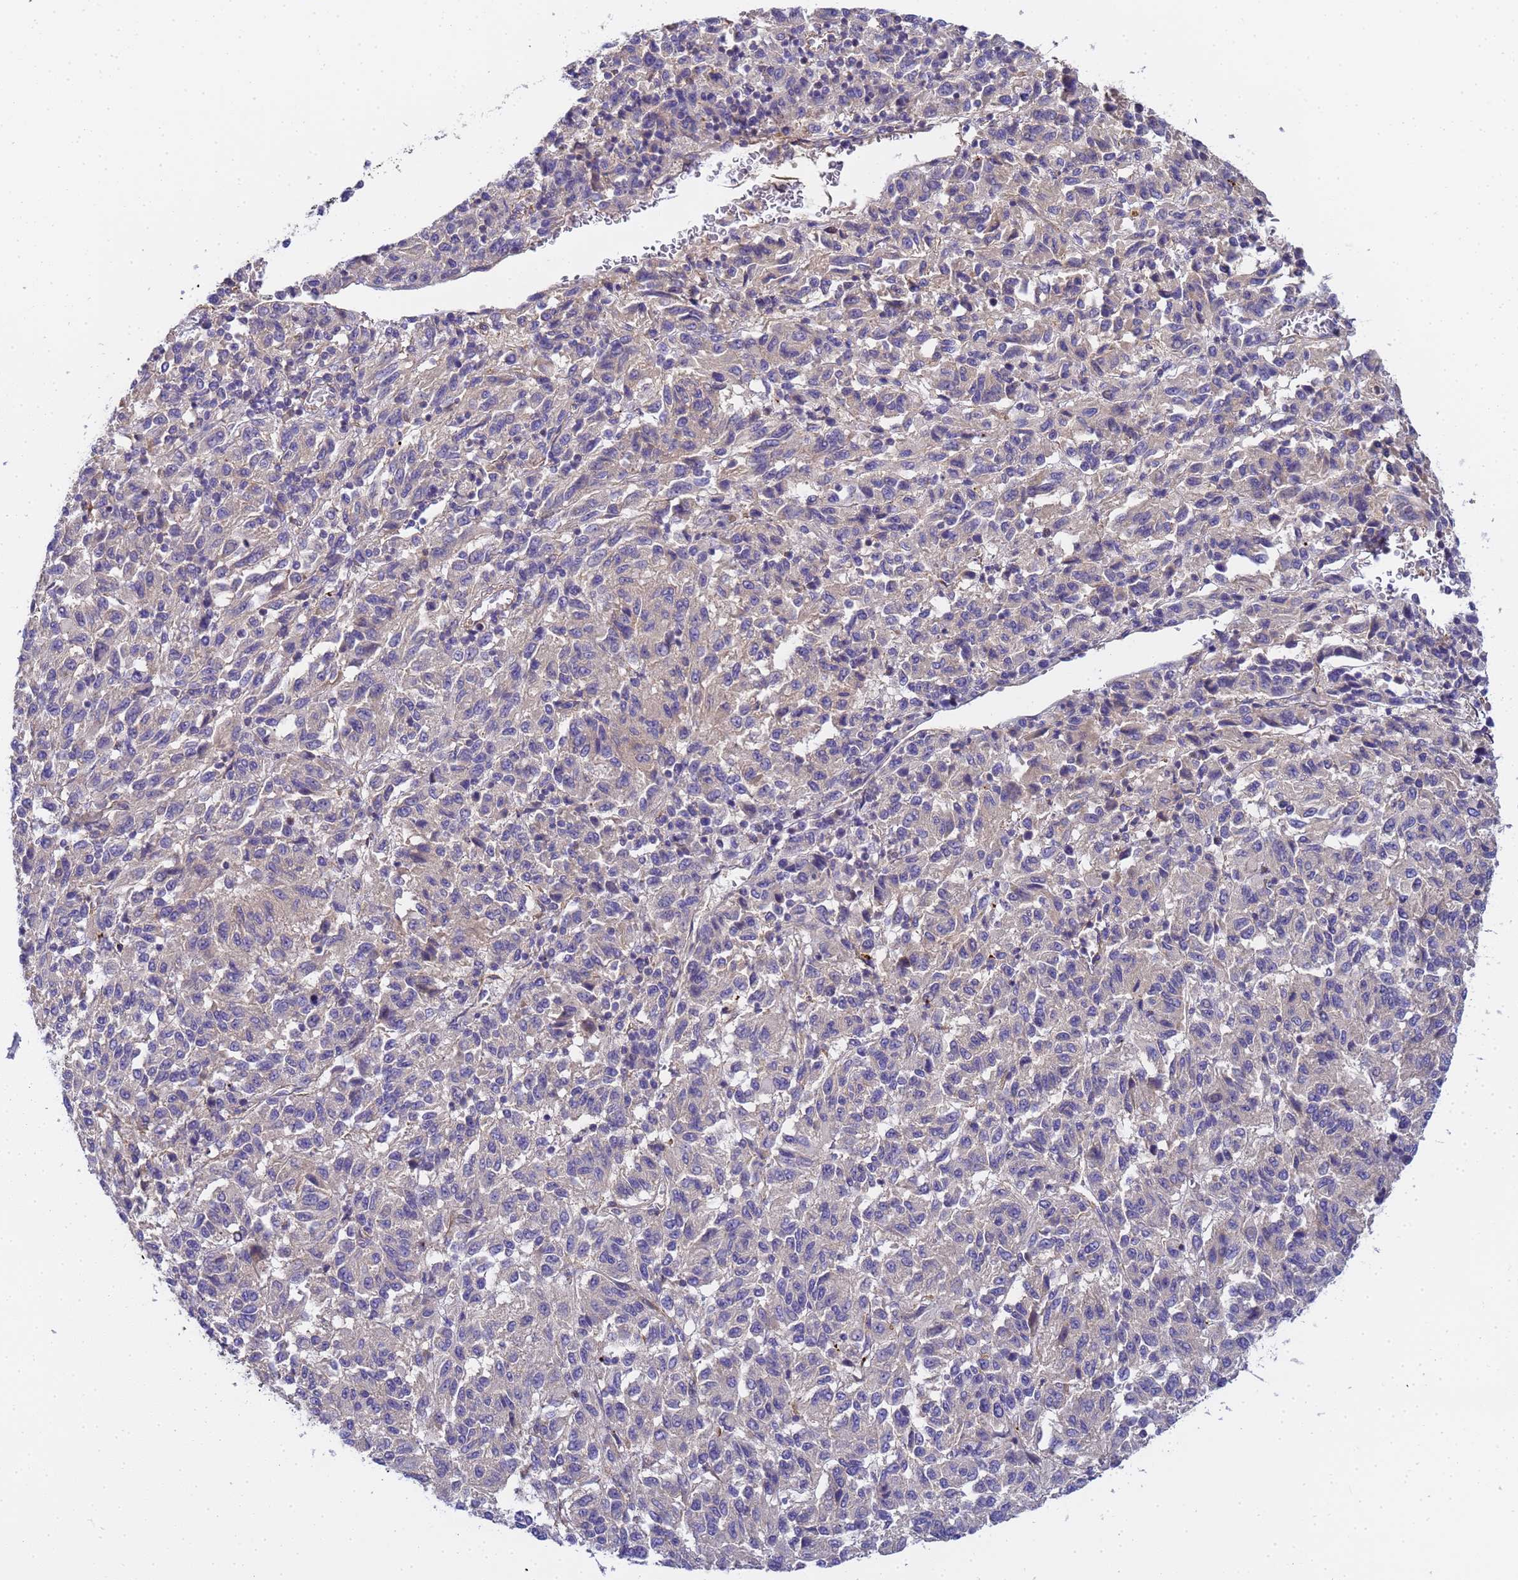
{"staining": {"intensity": "negative", "quantity": "none", "location": "none"}, "tissue": "melanoma", "cell_type": "Tumor cells", "image_type": "cancer", "snomed": [{"axis": "morphology", "description": "Malignant melanoma, Metastatic site"}, {"axis": "topography", "description": "Lung"}], "caption": "Tumor cells show no significant positivity in malignant melanoma (metastatic site).", "gene": "MYL12A", "patient": {"sex": "male", "age": 64}}